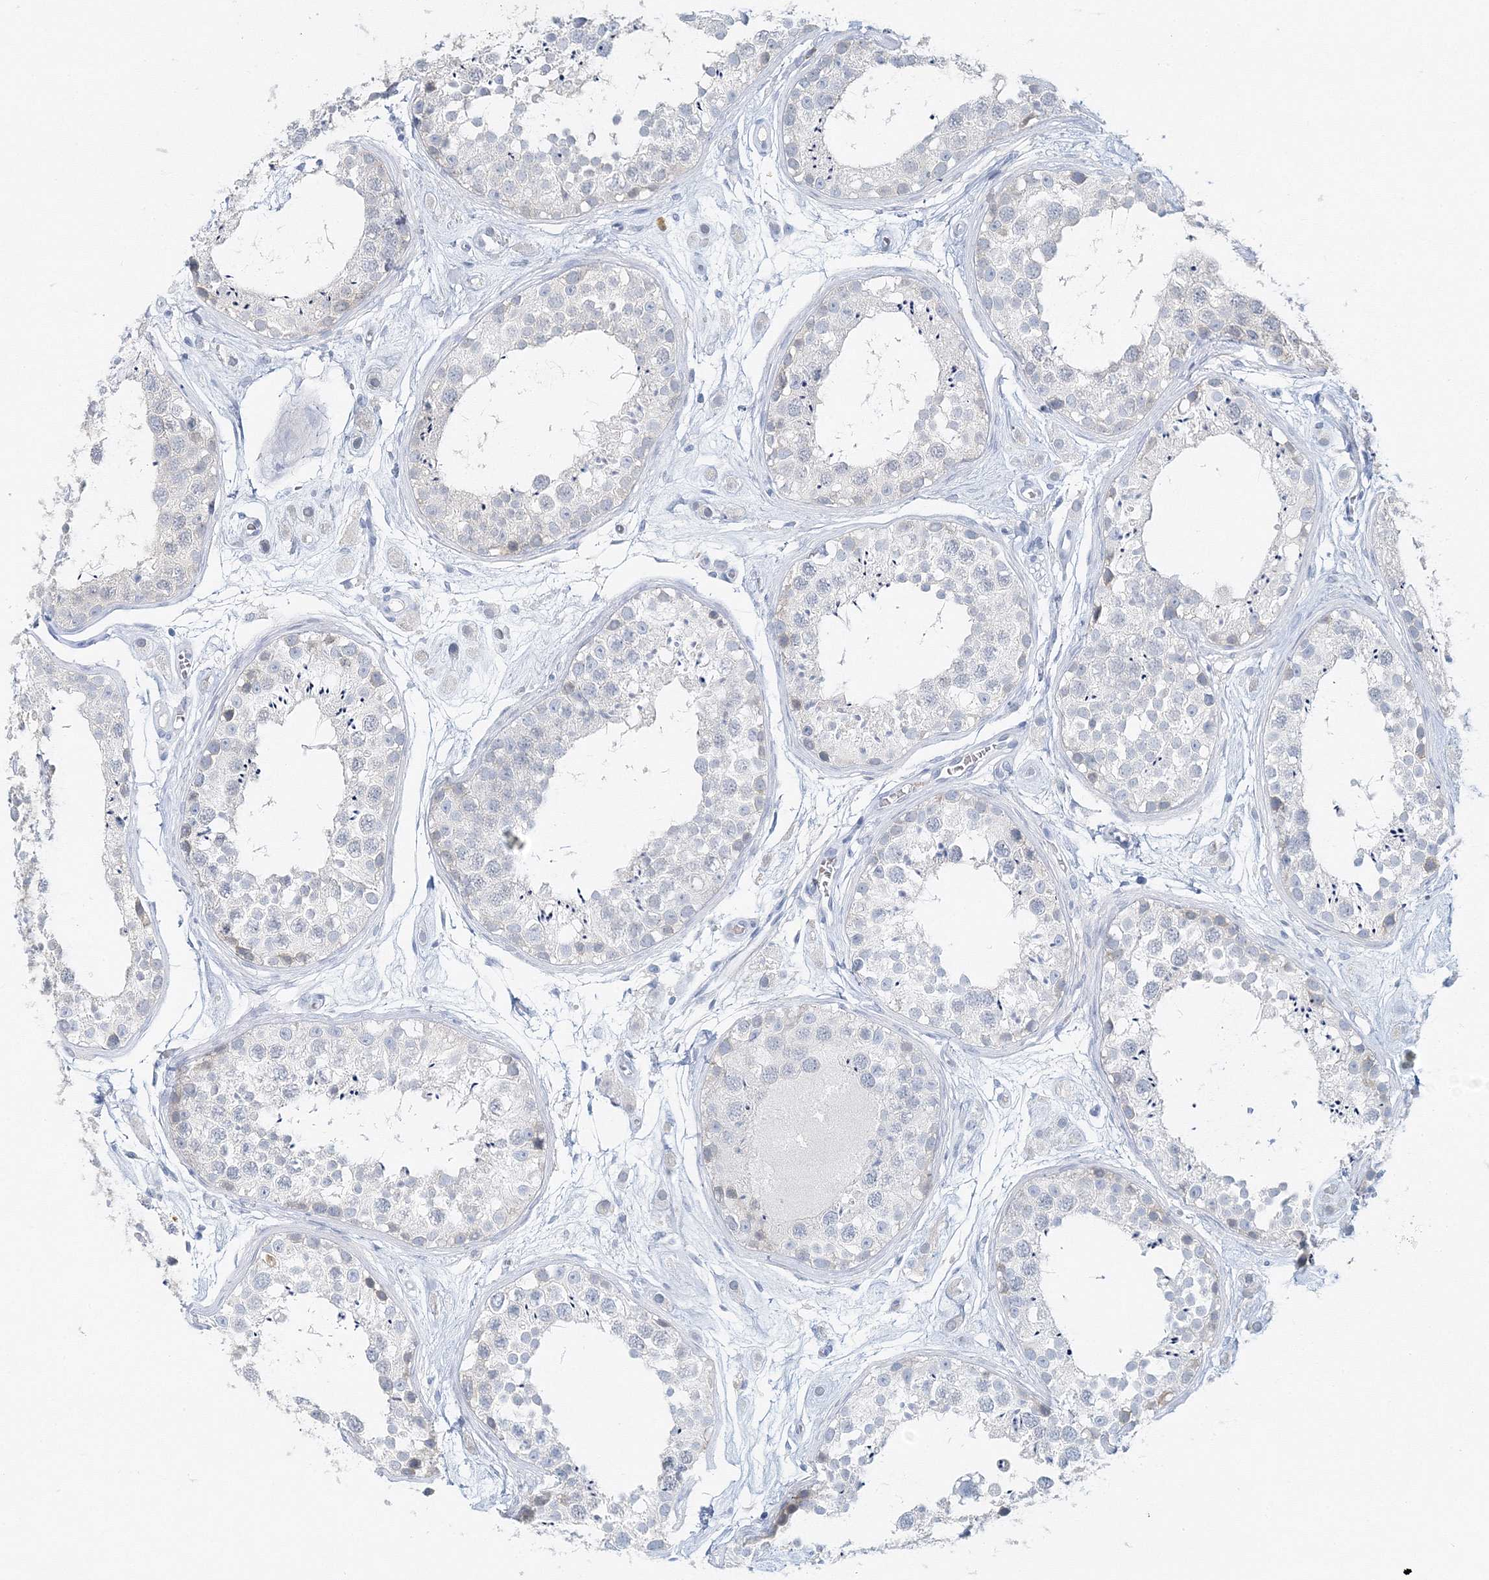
{"staining": {"intensity": "weak", "quantity": "<25%", "location": "cytoplasmic/membranous"}, "tissue": "testis", "cell_type": "Cells in seminiferous ducts", "image_type": "normal", "snomed": [{"axis": "morphology", "description": "Normal tissue, NOS"}, {"axis": "topography", "description": "Testis"}], "caption": "An IHC histopathology image of benign testis is shown. There is no staining in cells in seminiferous ducts of testis. (Brightfield microscopy of DAB (3,3'-diaminobenzidine) immunohistochemistry (IHC) at high magnification).", "gene": "VILL", "patient": {"sex": "male", "age": 25}}